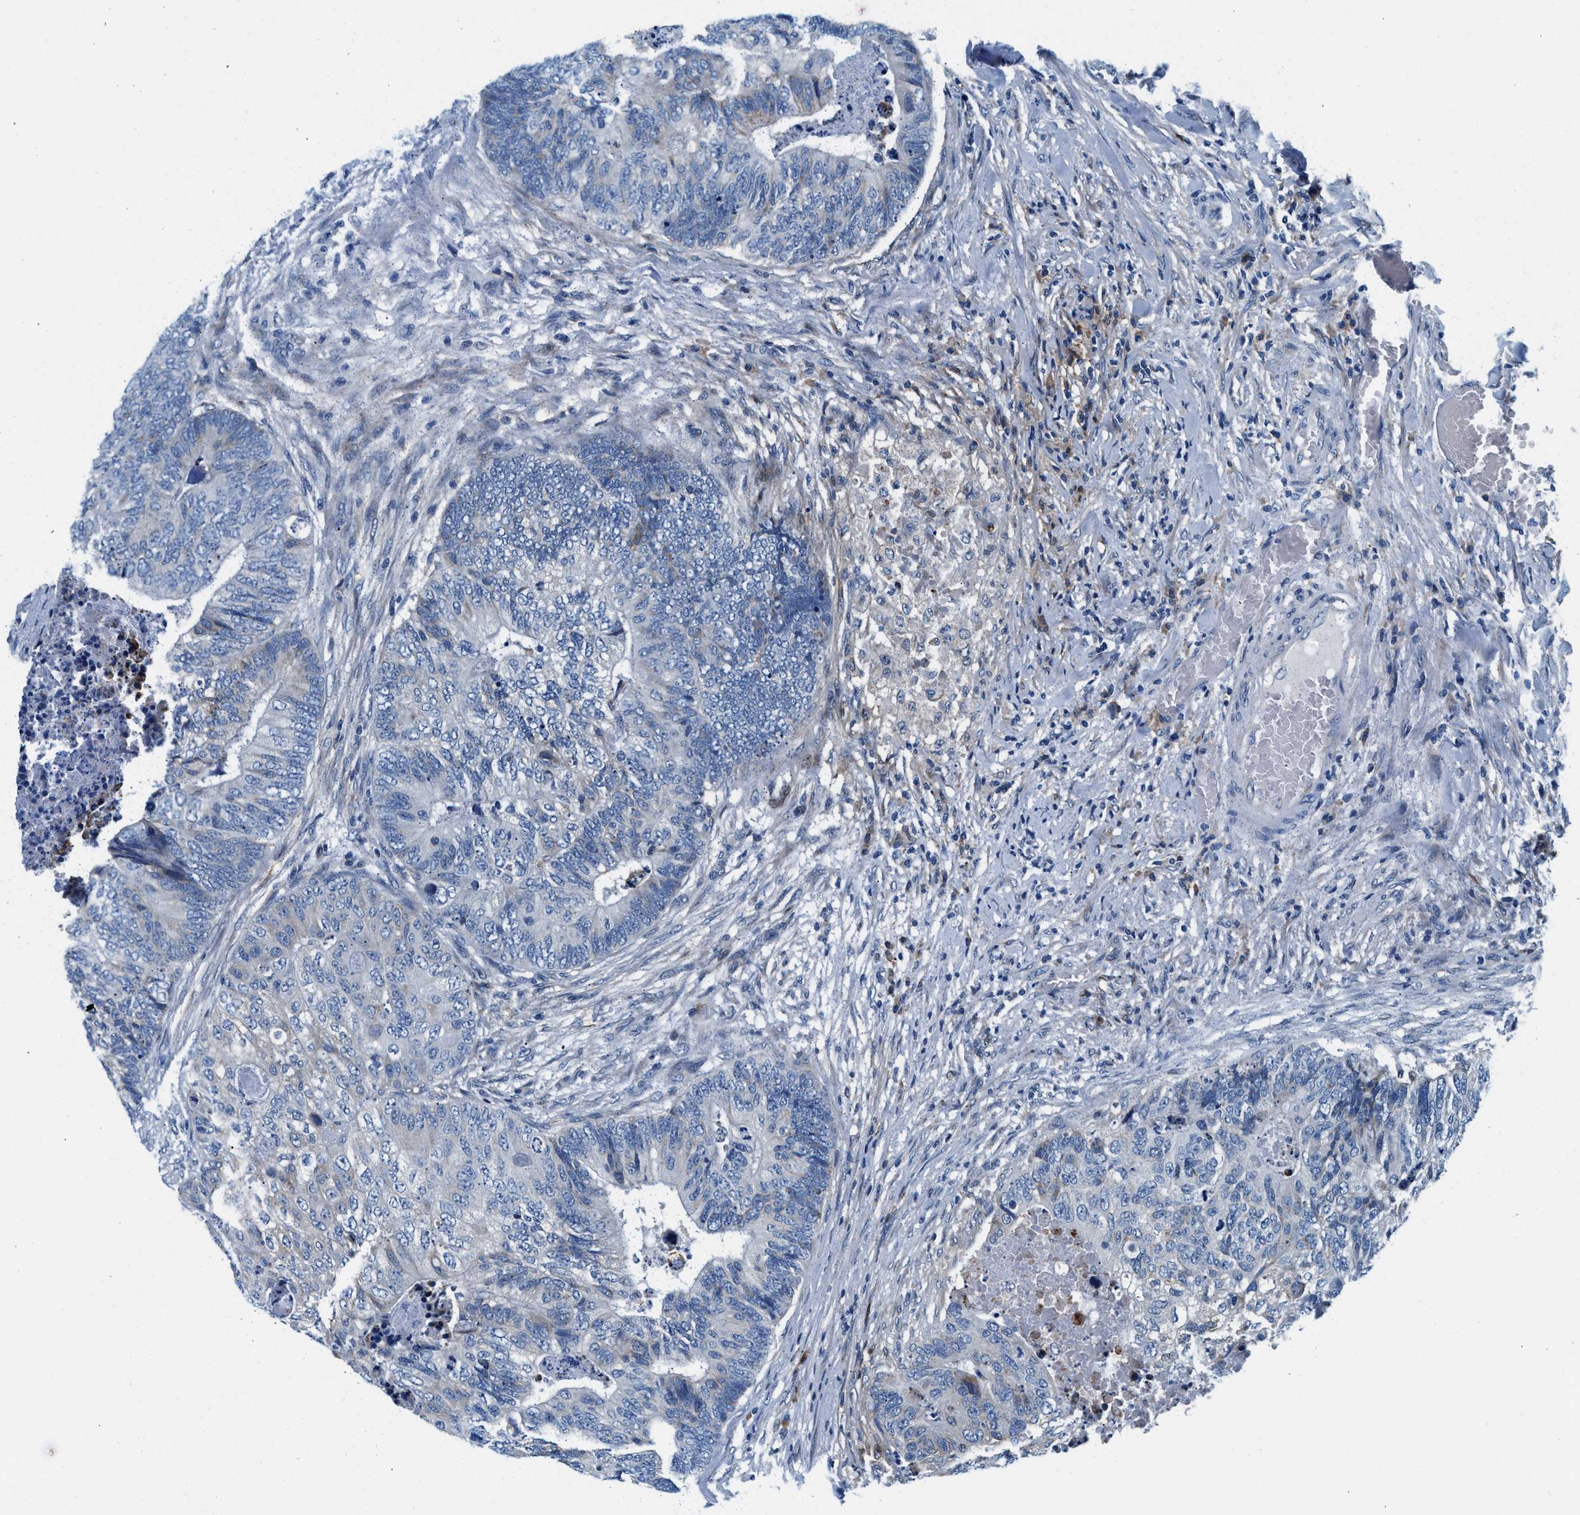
{"staining": {"intensity": "negative", "quantity": "none", "location": "none"}, "tissue": "colorectal cancer", "cell_type": "Tumor cells", "image_type": "cancer", "snomed": [{"axis": "morphology", "description": "Adenocarcinoma, NOS"}, {"axis": "topography", "description": "Colon"}], "caption": "DAB (3,3'-diaminobenzidine) immunohistochemical staining of human colorectal cancer (adenocarcinoma) demonstrates no significant positivity in tumor cells.", "gene": "SLFN11", "patient": {"sex": "female", "age": 67}}